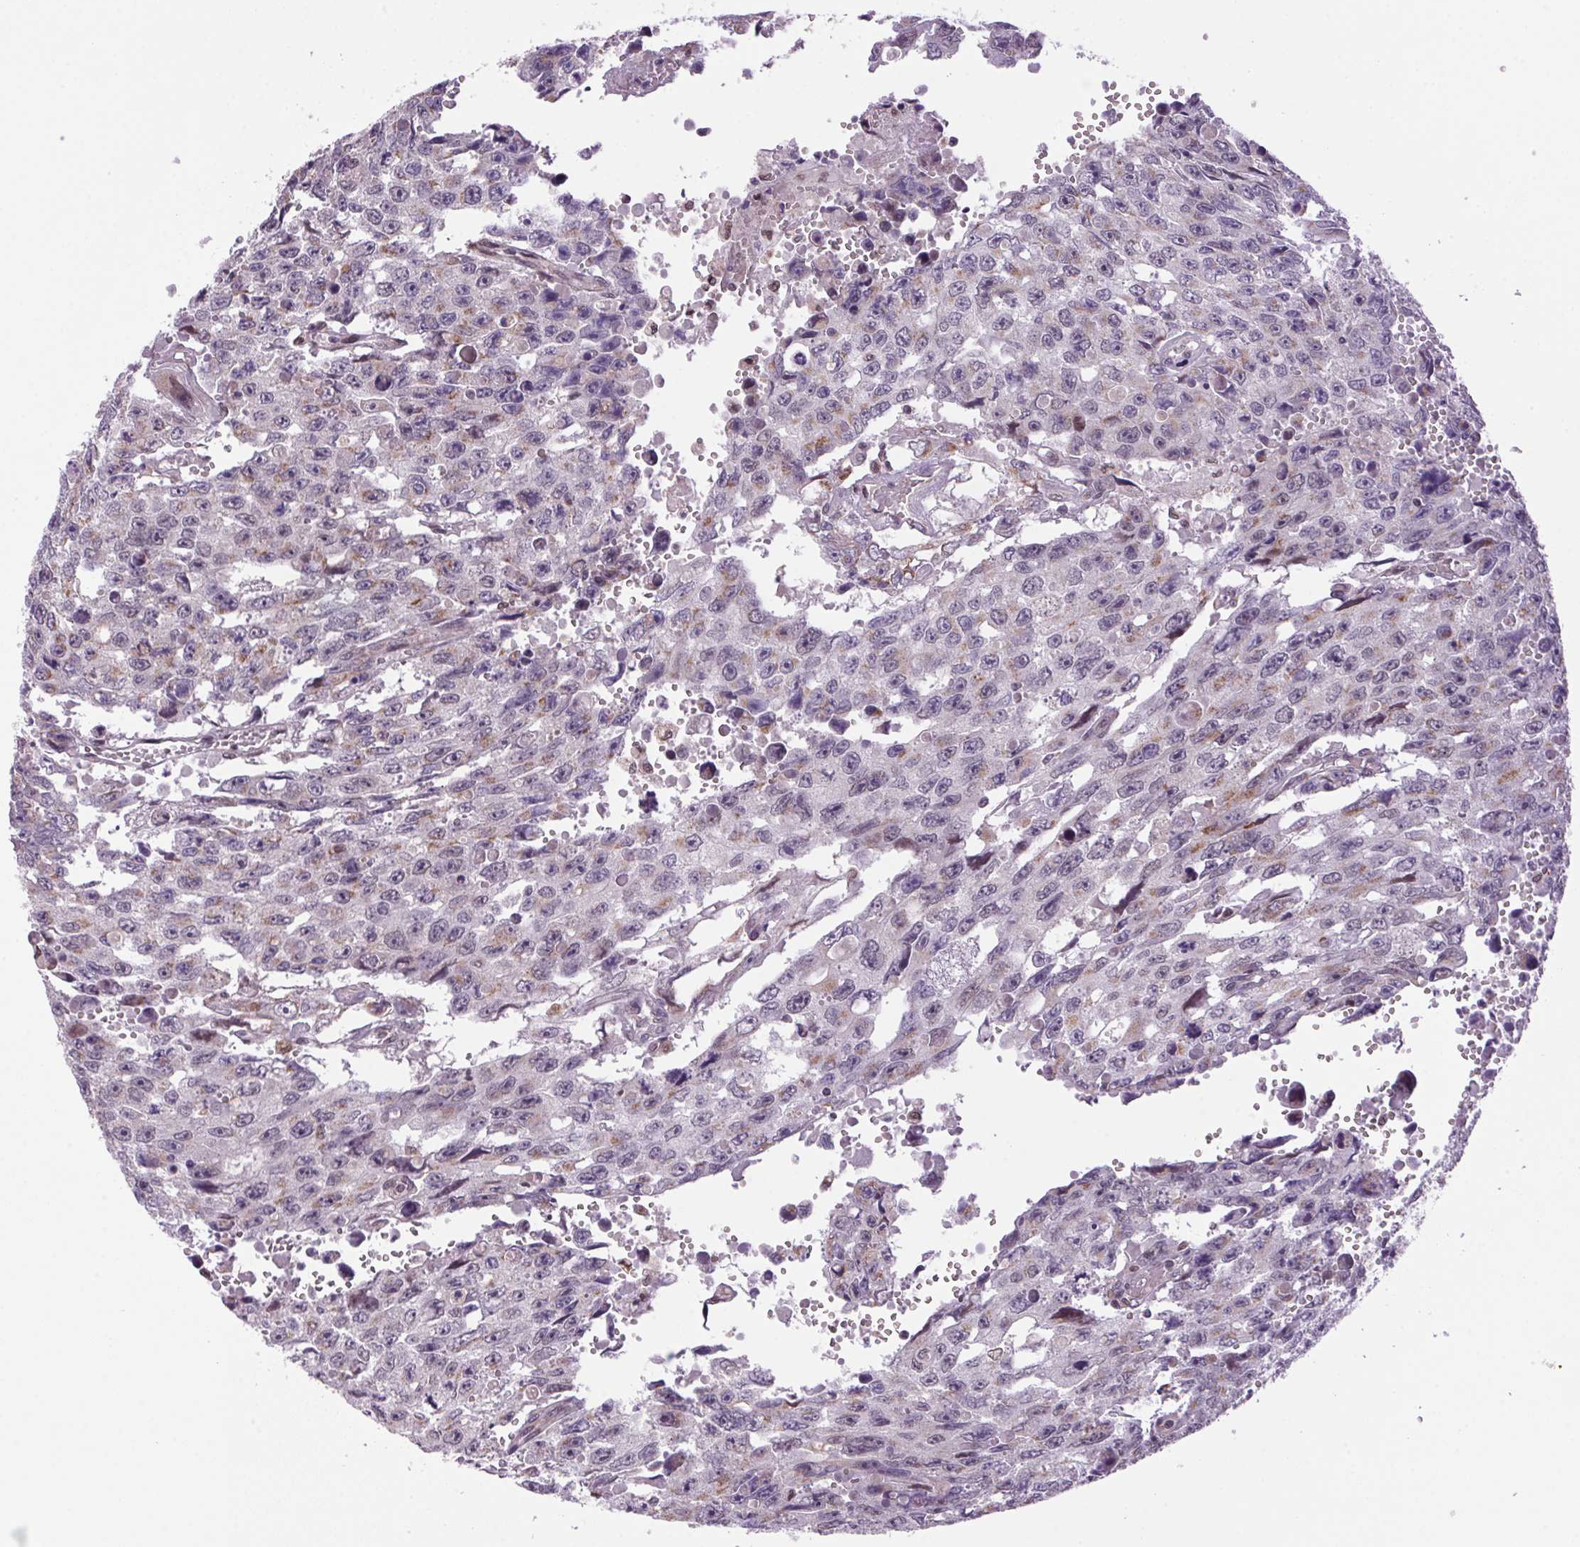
{"staining": {"intensity": "weak", "quantity": "<25%", "location": "cytoplasmic/membranous"}, "tissue": "testis cancer", "cell_type": "Tumor cells", "image_type": "cancer", "snomed": [{"axis": "morphology", "description": "Seminoma, NOS"}, {"axis": "topography", "description": "Testis"}], "caption": "IHC of testis cancer (seminoma) reveals no positivity in tumor cells.", "gene": "AKR1E2", "patient": {"sex": "male", "age": 26}}